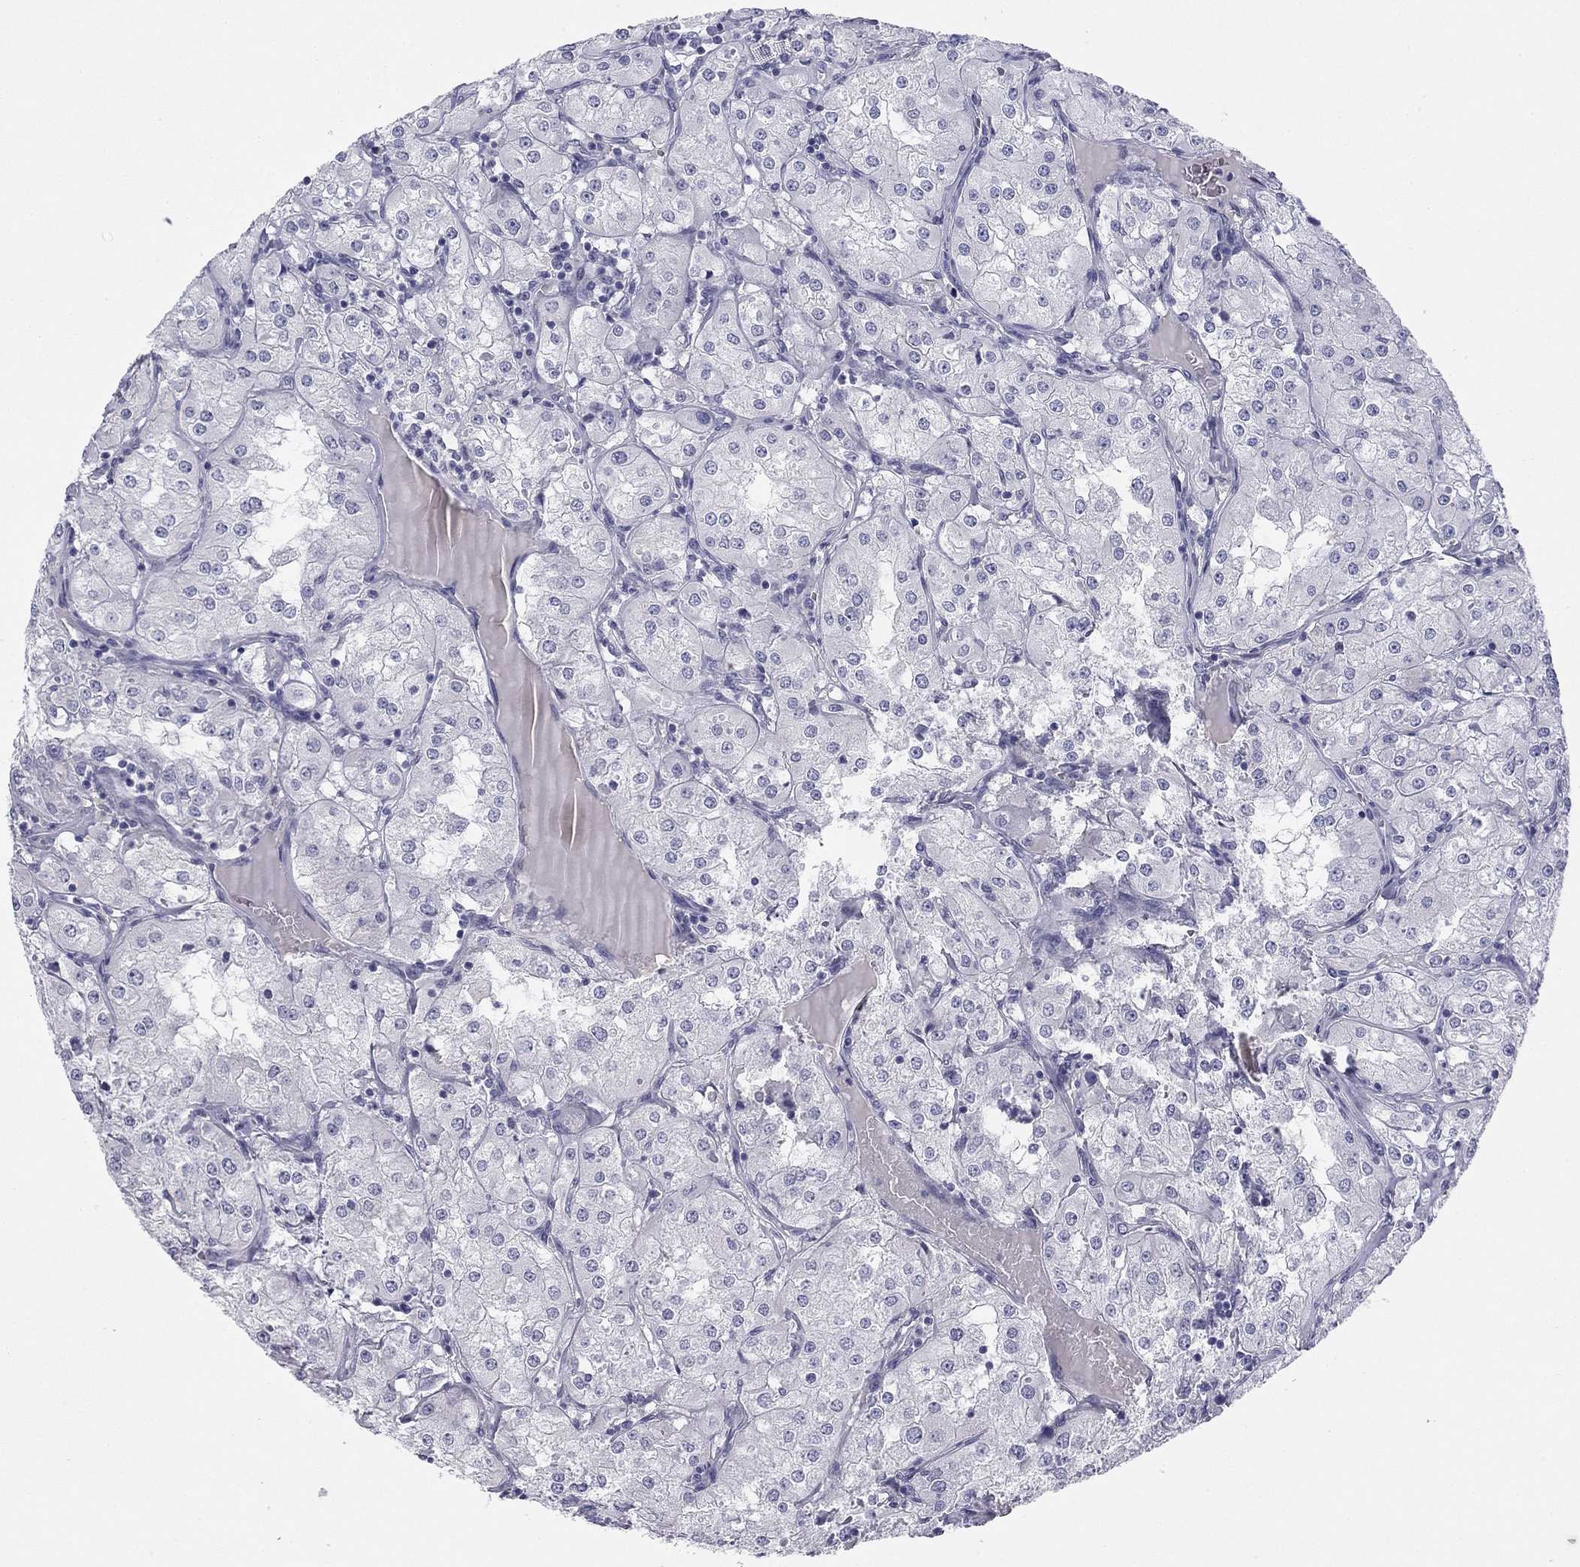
{"staining": {"intensity": "negative", "quantity": "none", "location": "none"}, "tissue": "renal cancer", "cell_type": "Tumor cells", "image_type": "cancer", "snomed": [{"axis": "morphology", "description": "Adenocarcinoma, NOS"}, {"axis": "topography", "description": "Kidney"}], "caption": "This is an IHC histopathology image of renal adenocarcinoma. There is no positivity in tumor cells.", "gene": "TFAP2B", "patient": {"sex": "male", "age": 77}}